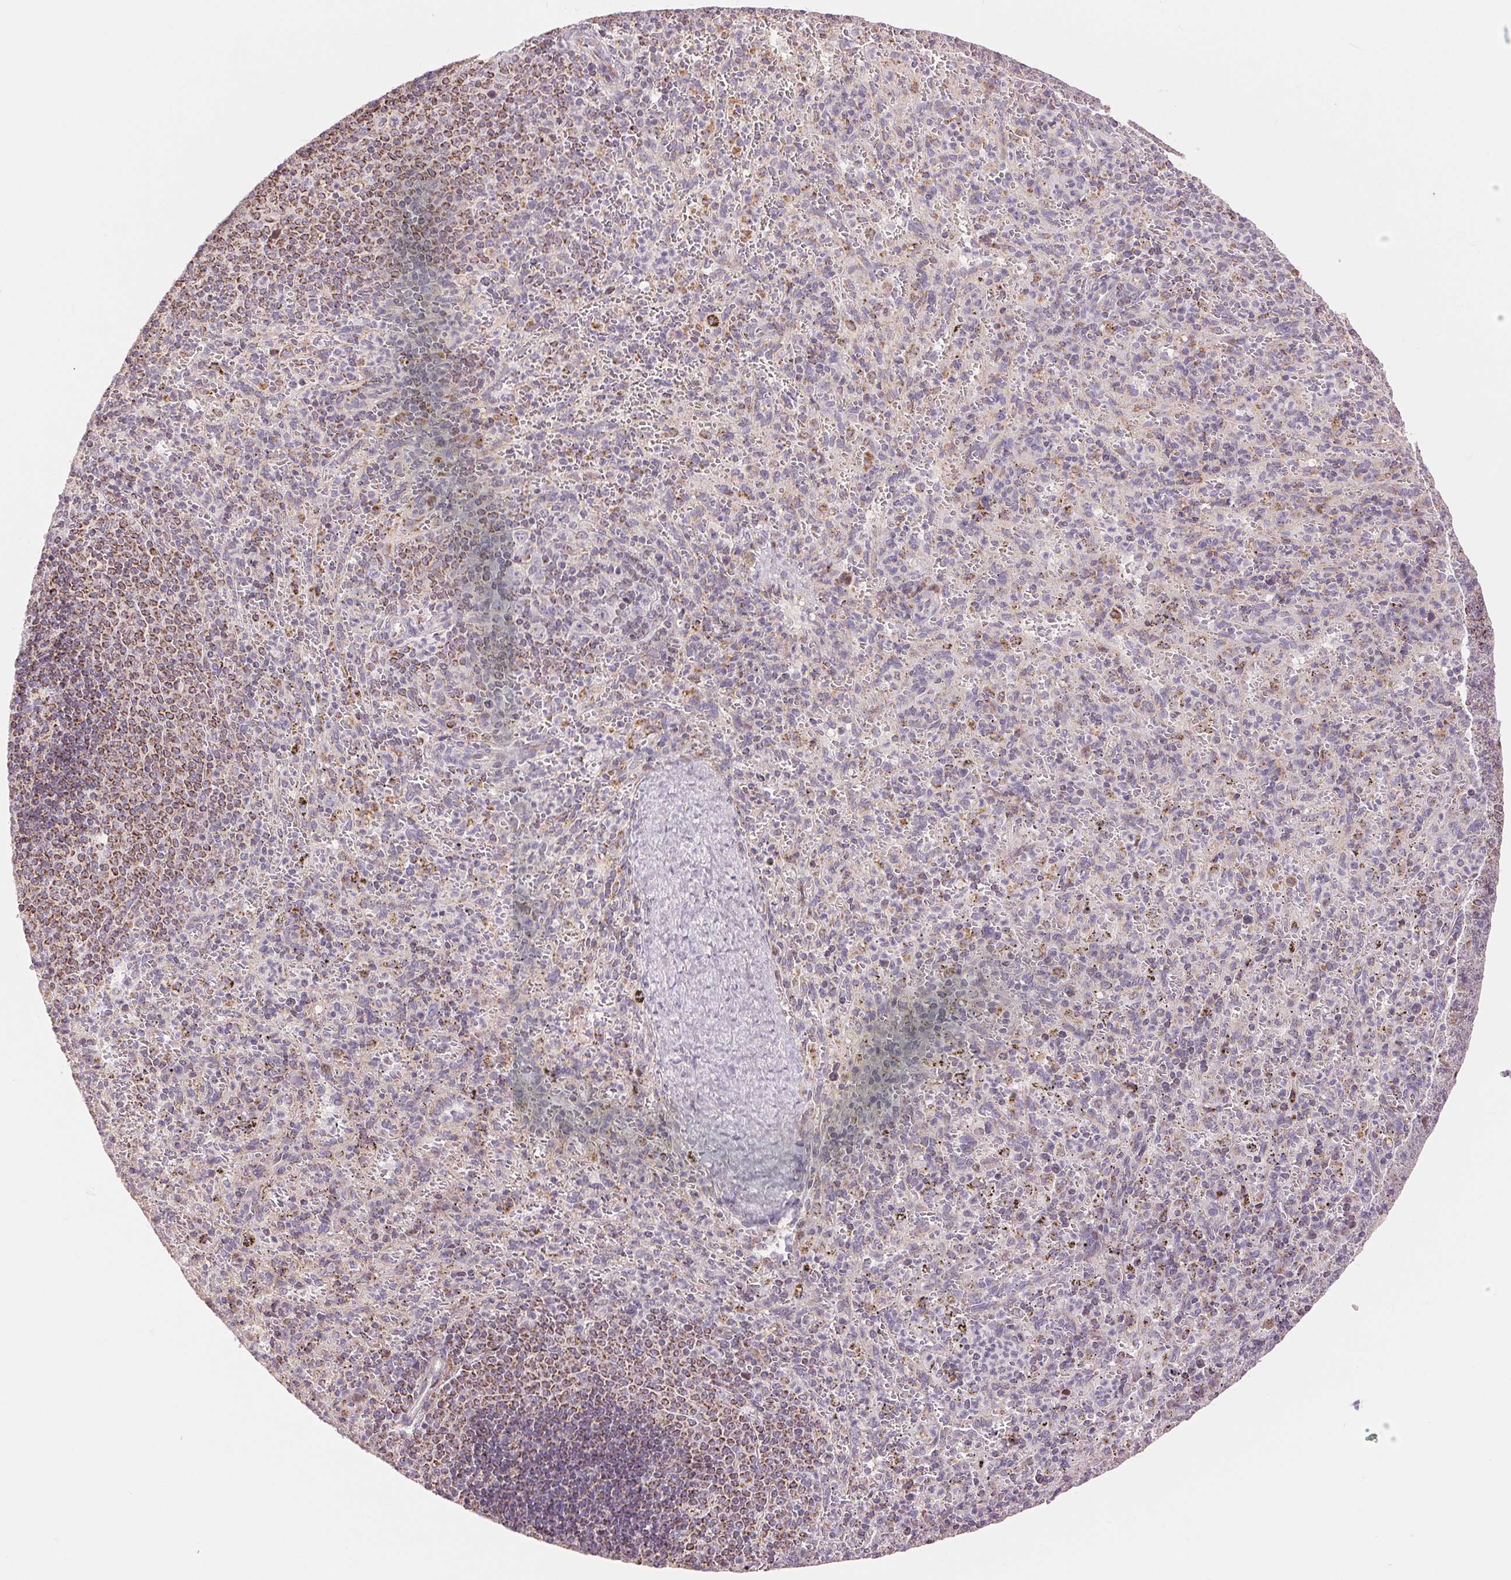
{"staining": {"intensity": "weak", "quantity": "<25%", "location": "cytoplasmic/membranous"}, "tissue": "spleen", "cell_type": "Cells in red pulp", "image_type": "normal", "snomed": [{"axis": "morphology", "description": "Normal tissue, NOS"}, {"axis": "topography", "description": "Spleen"}], "caption": "IHC histopathology image of unremarkable spleen: spleen stained with DAB (3,3'-diaminobenzidine) reveals no significant protein positivity in cells in red pulp.", "gene": "DGUOK", "patient": {"sex": "male", "age": 57}}